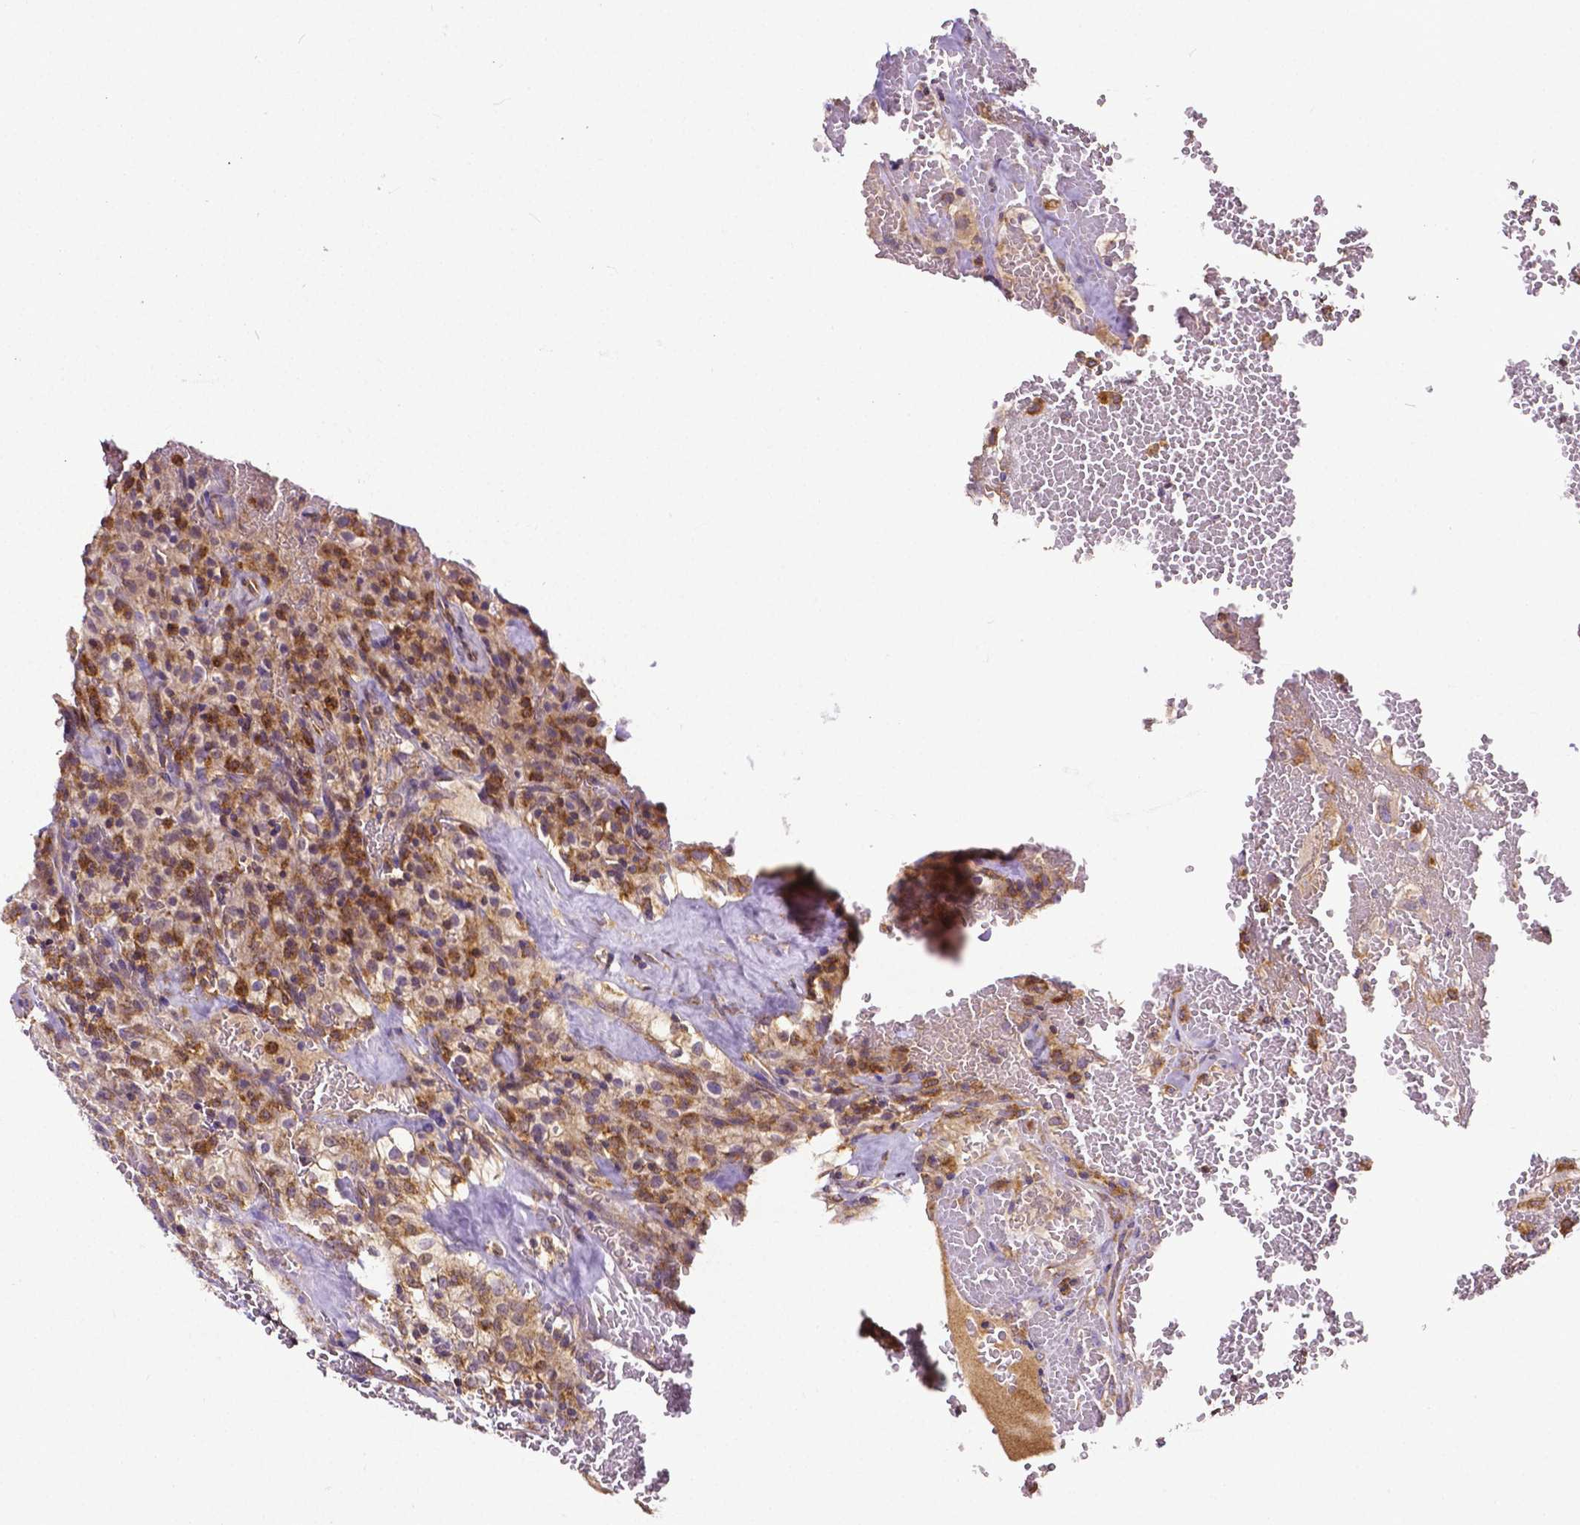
{"staining": {"intensity": "weak", "quantity": ">75%", "location": "cytoplasmic/membranous"}, "tissue": "renal cancer", "cell_type": "Tumor cells", "image_type": "cancer", "snomed": [{"axis": "morphology", "description": "Adenocarcinoma, NOS"}, {"axis": "topography", "description": "Kidney"}], "caption": "Immunohistochemical staining of adenocarcinoma (renal) reveals low levels of weak cytoplasmic/membranous positivity in about >75% of tumor cells.", "gene": "DICER1", "patient": {"sex": "female", "age": 74}}